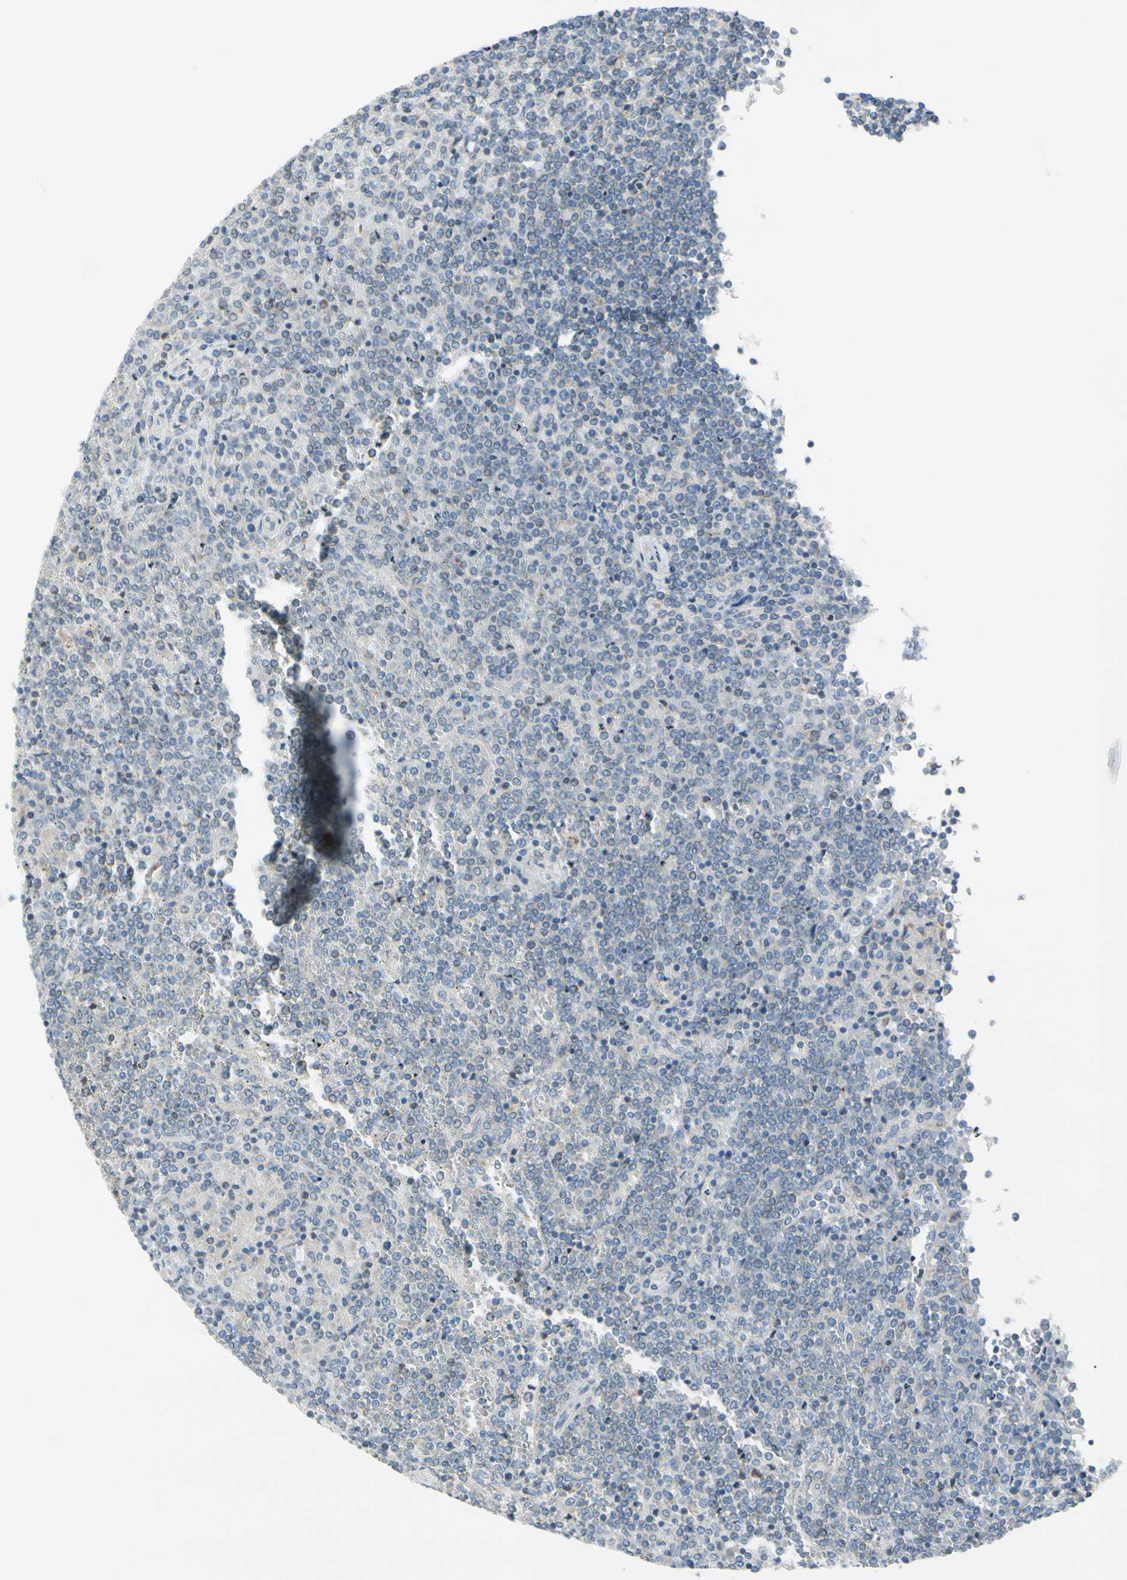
{"staining": {"intensity": "negative", "quantity": "none", "location": "none"}, "tissue": "lymphoma", "cell_type": "Tumor cells", "image_type": "cancer", "snomed": [{"axis": "morphology", "description": "Malignant lymphoma, non-Hodgkin's type, Low grade"}, {"axis": "topography", "description": "Spleen"}], "caption": "There is no significant positivity in tumor cells of malignant lymphoma, non-Hodgkin's type (low-grade).", "gene": "GALNT5", "patient": {"sex": "female", "age": 19}}